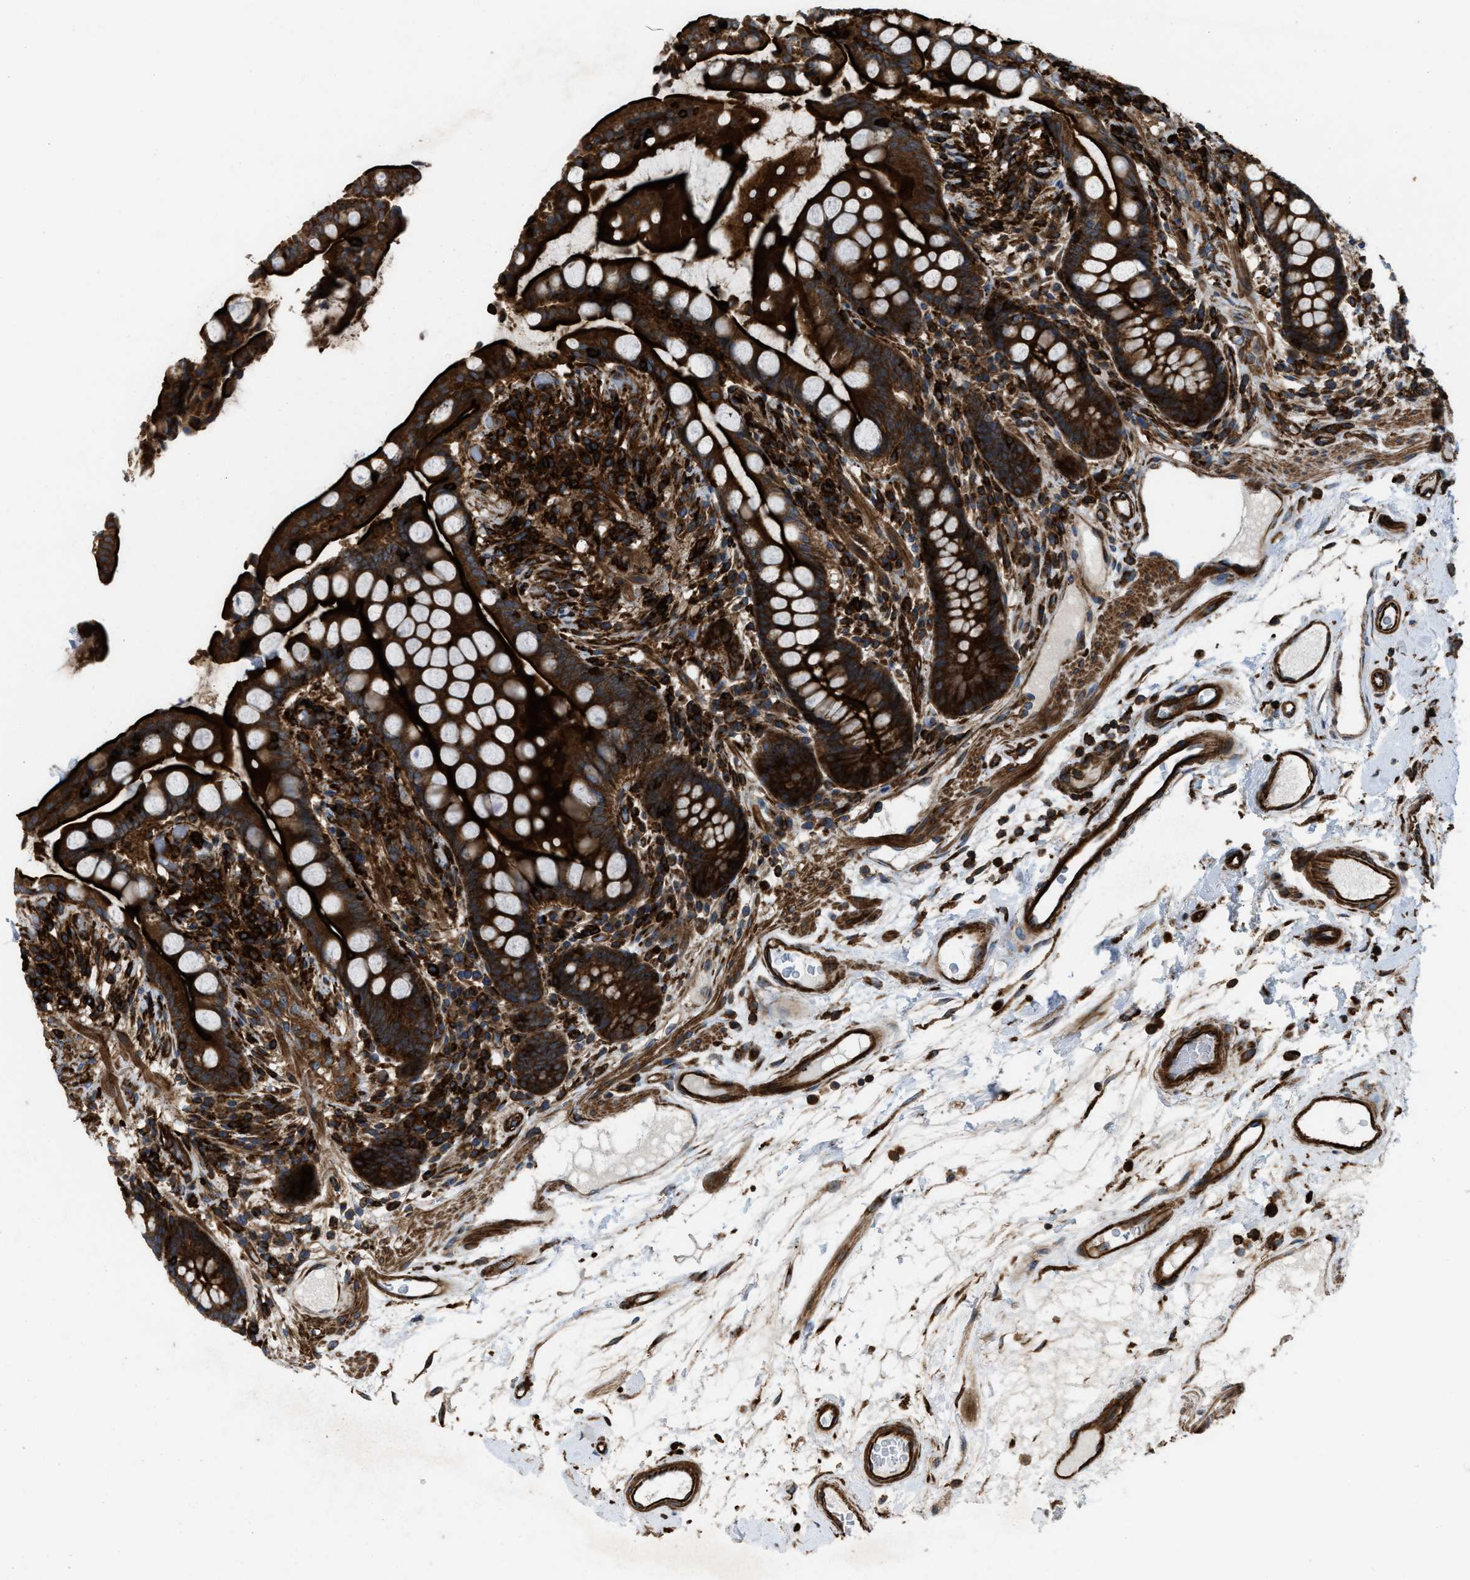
{"staining": {"intensity": "strong", "quantity": ">75%", "location": "cytoplasmic/membranous"}, "tissue": "colon", "cell_type": "Endothelial cells", "image_type": "normal", "snomed": [{"axis": "morphology", "description": "Normal tissue, NOS"}, {"axis": "topography", "description": "Colon"}], "caption": "IHC image of benign human colon stained for a protein (brown), which displays high levels of strong cytoplasmic/membranous positivity in about >75% of endothelial cells.", "gene": "EGLN1", "patient": {"sex": "male", "age": 73}}